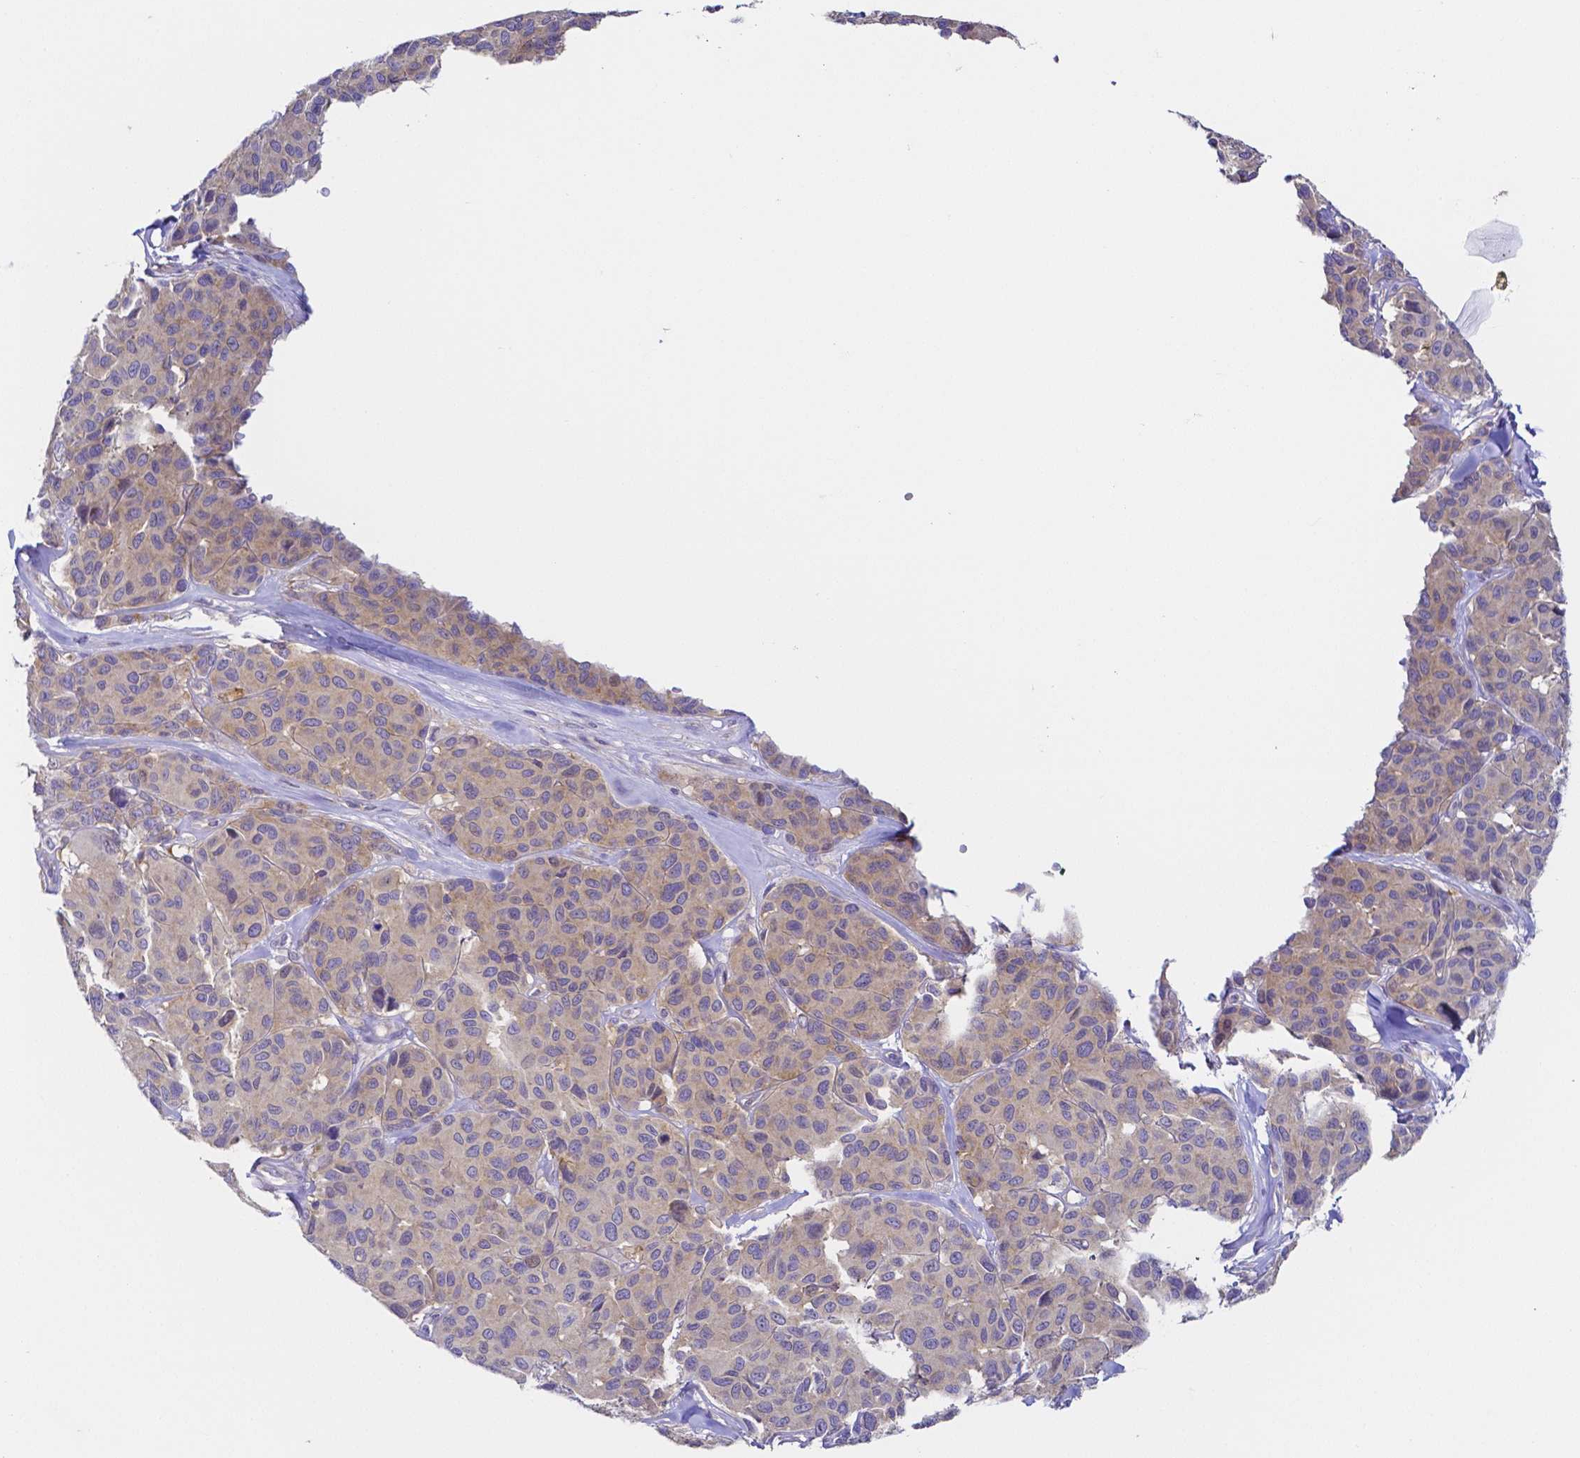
{"staining": {"intensity": "weak", "quantity": "<25%", "location": "cytoplasmic/membranous"}, "tissue": "melanoma", "cell_type": "Tumor cells", "image_type": "cancer", "snomed": [{"axis": "morphology", "description": "Malignant melanoma, NOS"}, {"axis": "topography", "description": "Skin"}], "caption": "DAB (3,3'-diaminobenzidine) immunohistochemical staining of melanoma shows no significant expression in tumor cells.", "gene": "PKP3", "patient": {"sex": "female", "age": 66}}